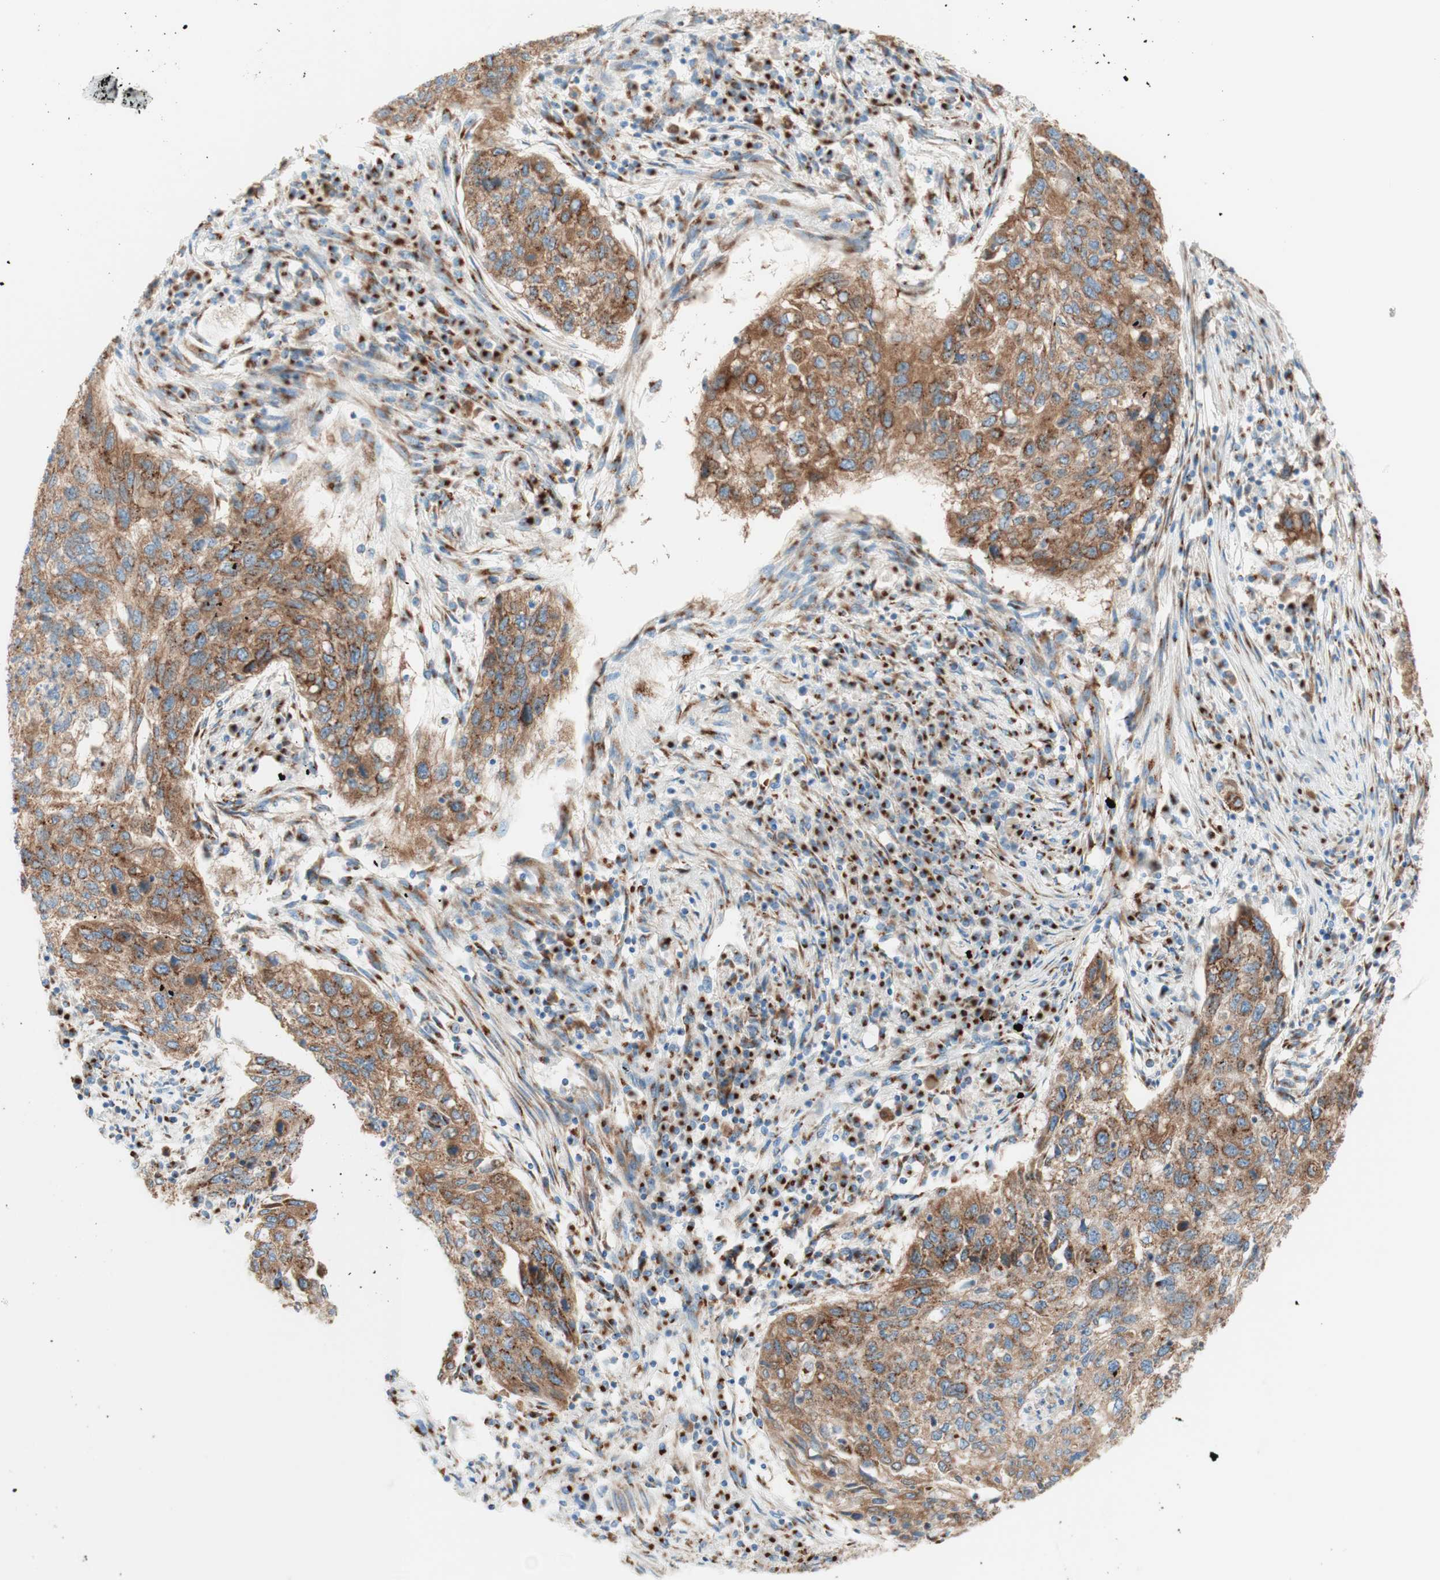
{"staining": {"intensity": "moderate", "quantity": ">75%", "location": "cytoplasmic/membranous"}, "tissue": "lung cancer", "cell_type": "Tumor cells", "image_type": "cancer", "snomed": [{"axis": "morphology", "description": "Squamous cell carcinoma, NOS"}, {"axis": "topography", "description": "Lung"}], "caption": "Immunohistochemistry (IHC) (DAB) staining of human lung cancer (squamous cell carcinoma) exhibits moderate cytoplasmic/membranous protein staining in about >75% of tumor cells.", "gene": "GOLGB1", "patient": {"sex": "female", "age": 63}}